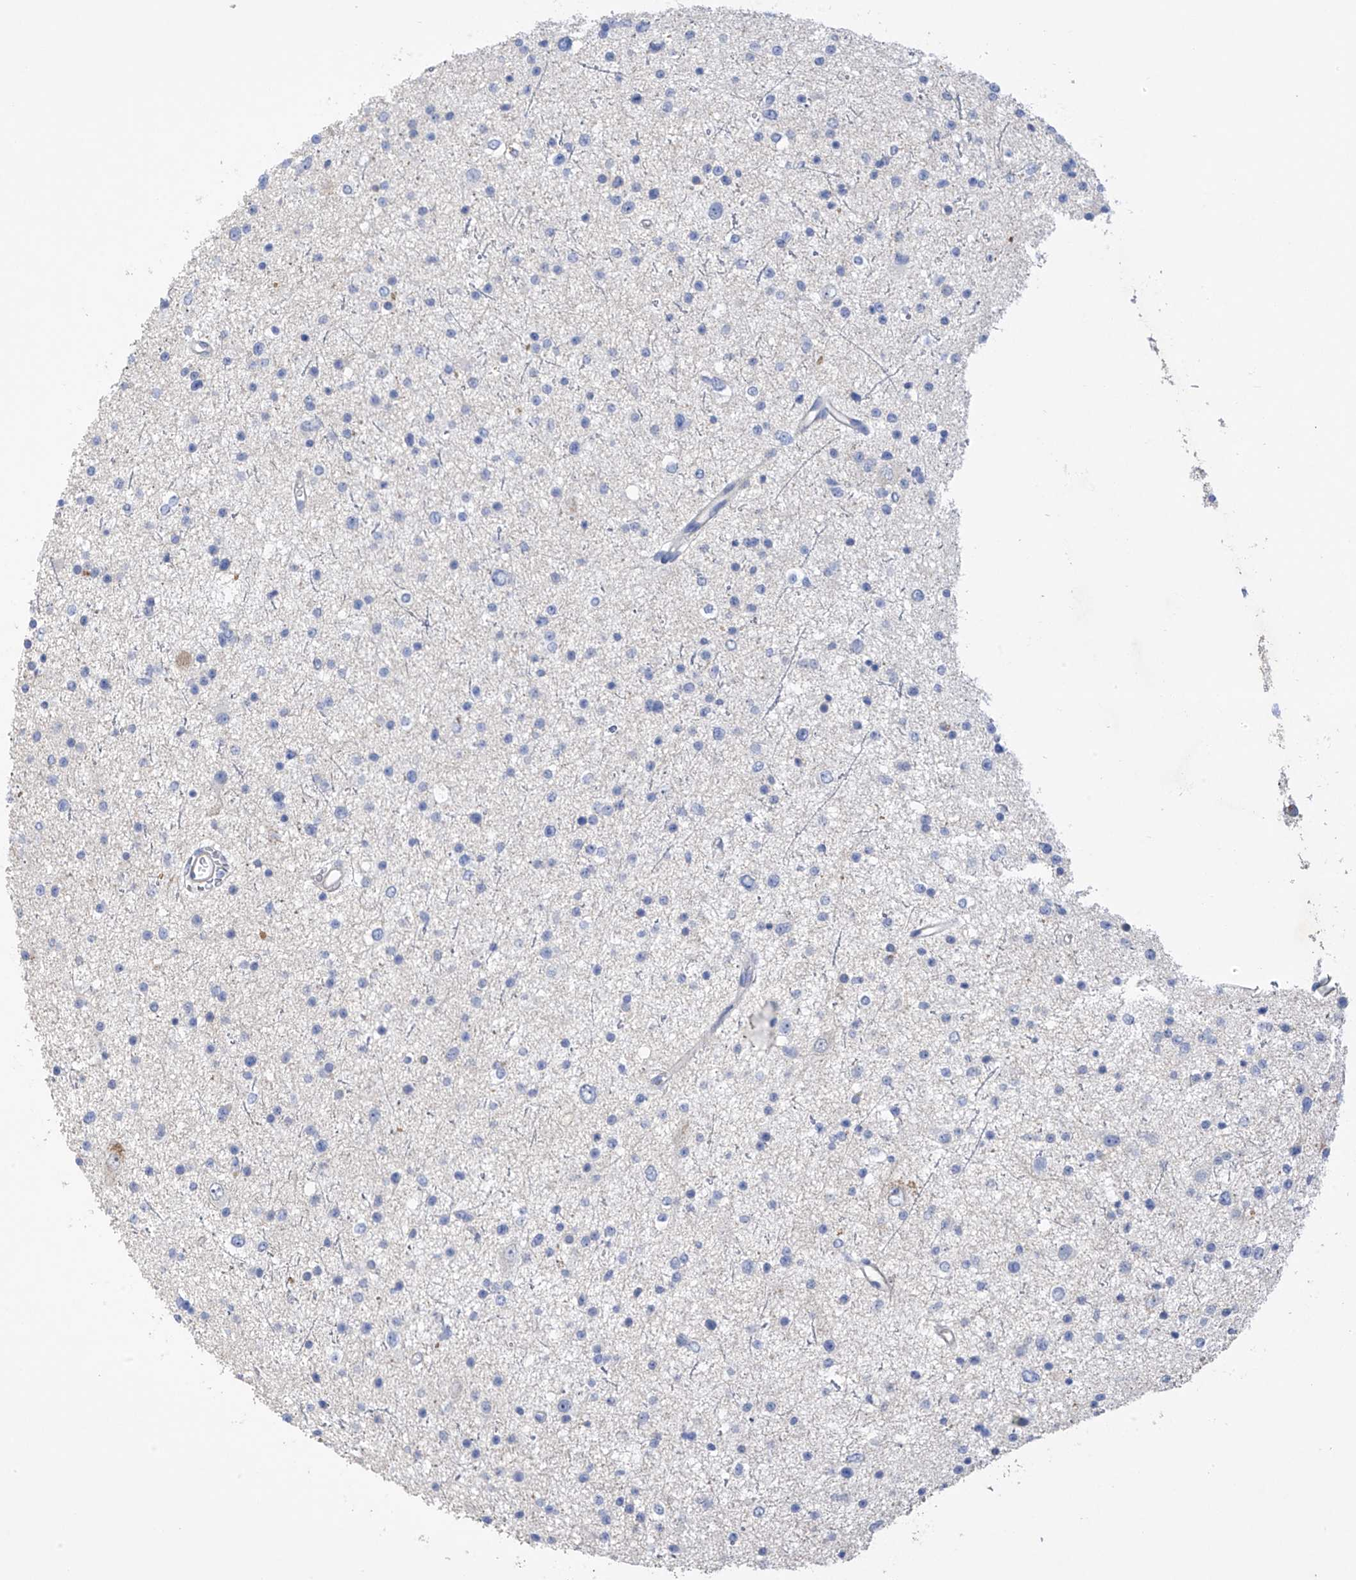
{"staining": {"intensity": "negative", "quantity": "none", "location": "none"}, "tissue": "glioma", "cell_type": "Tumor cells", "image_type": "cancer", "snomed": [{"axis": "morphology", "description": "Glioma, malignant, Low grade"}, {"axis": "topography", "description": "Brain"}], "caption": "Immunohistochemical staining of human low-grade glioma (malignant) demonstrates no significant staining in tumor cells.", "gene": "PRSS12", "patient": {"sex": "female", "age": 37}}